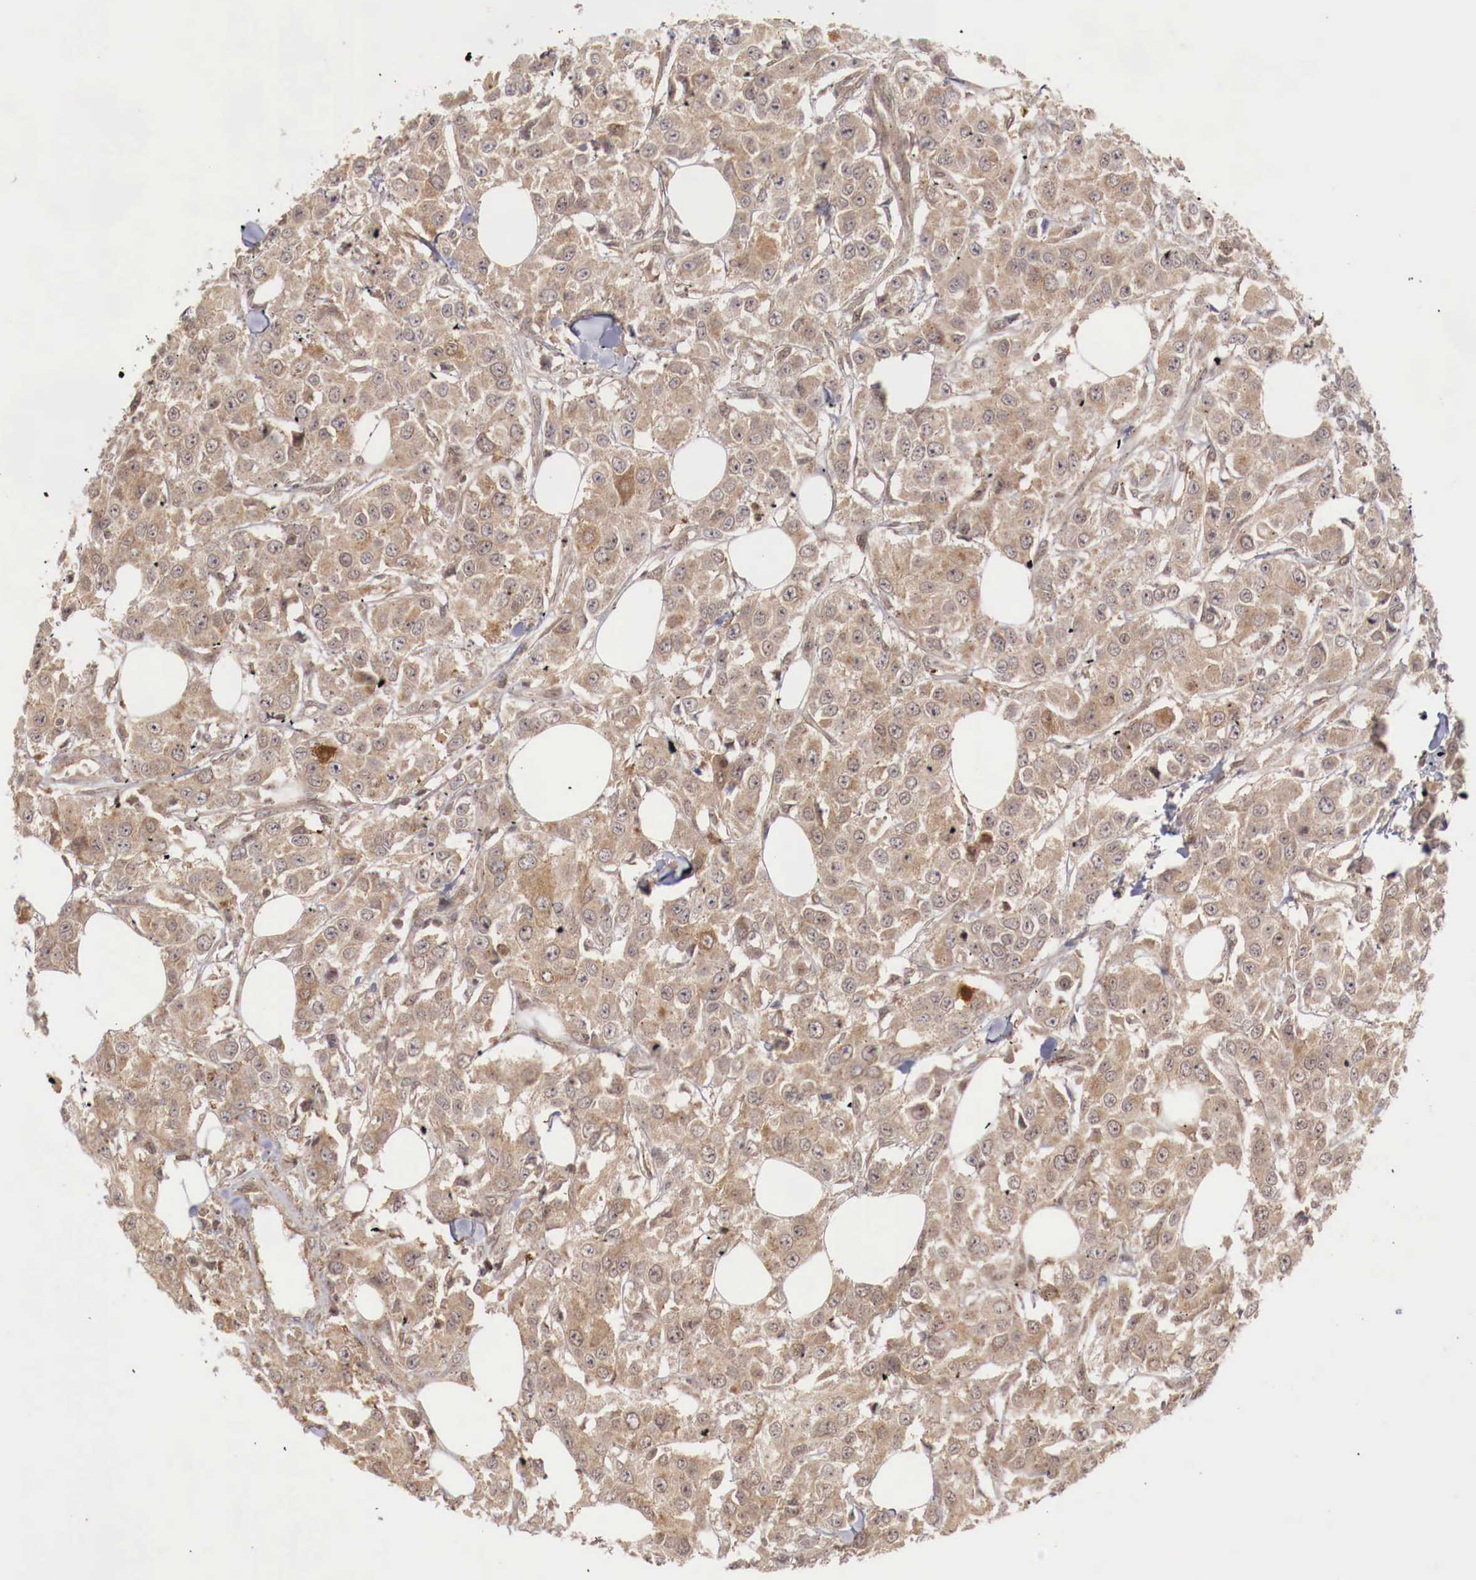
{"staining": {"intensity": "moderate", "quantity": ">75%", "location": "cytoplasmic/membranous"}, "tissue": "breast cancer", "cell_type": "Tumor cells", "image_type": "cancer", "snomed": [{"axis": "morphology", "description": "Duct carcinoma"}, {"axis": "topography", "description": "Breast"}], "caption": "The image reveals a brown stain indicating the presence of a protein in the cytoplasmic/membranous of tumor cells in breast intraductal carcinoma.", "gene": "PITPNA", "patient": {"sex": "female", "age": 58}}